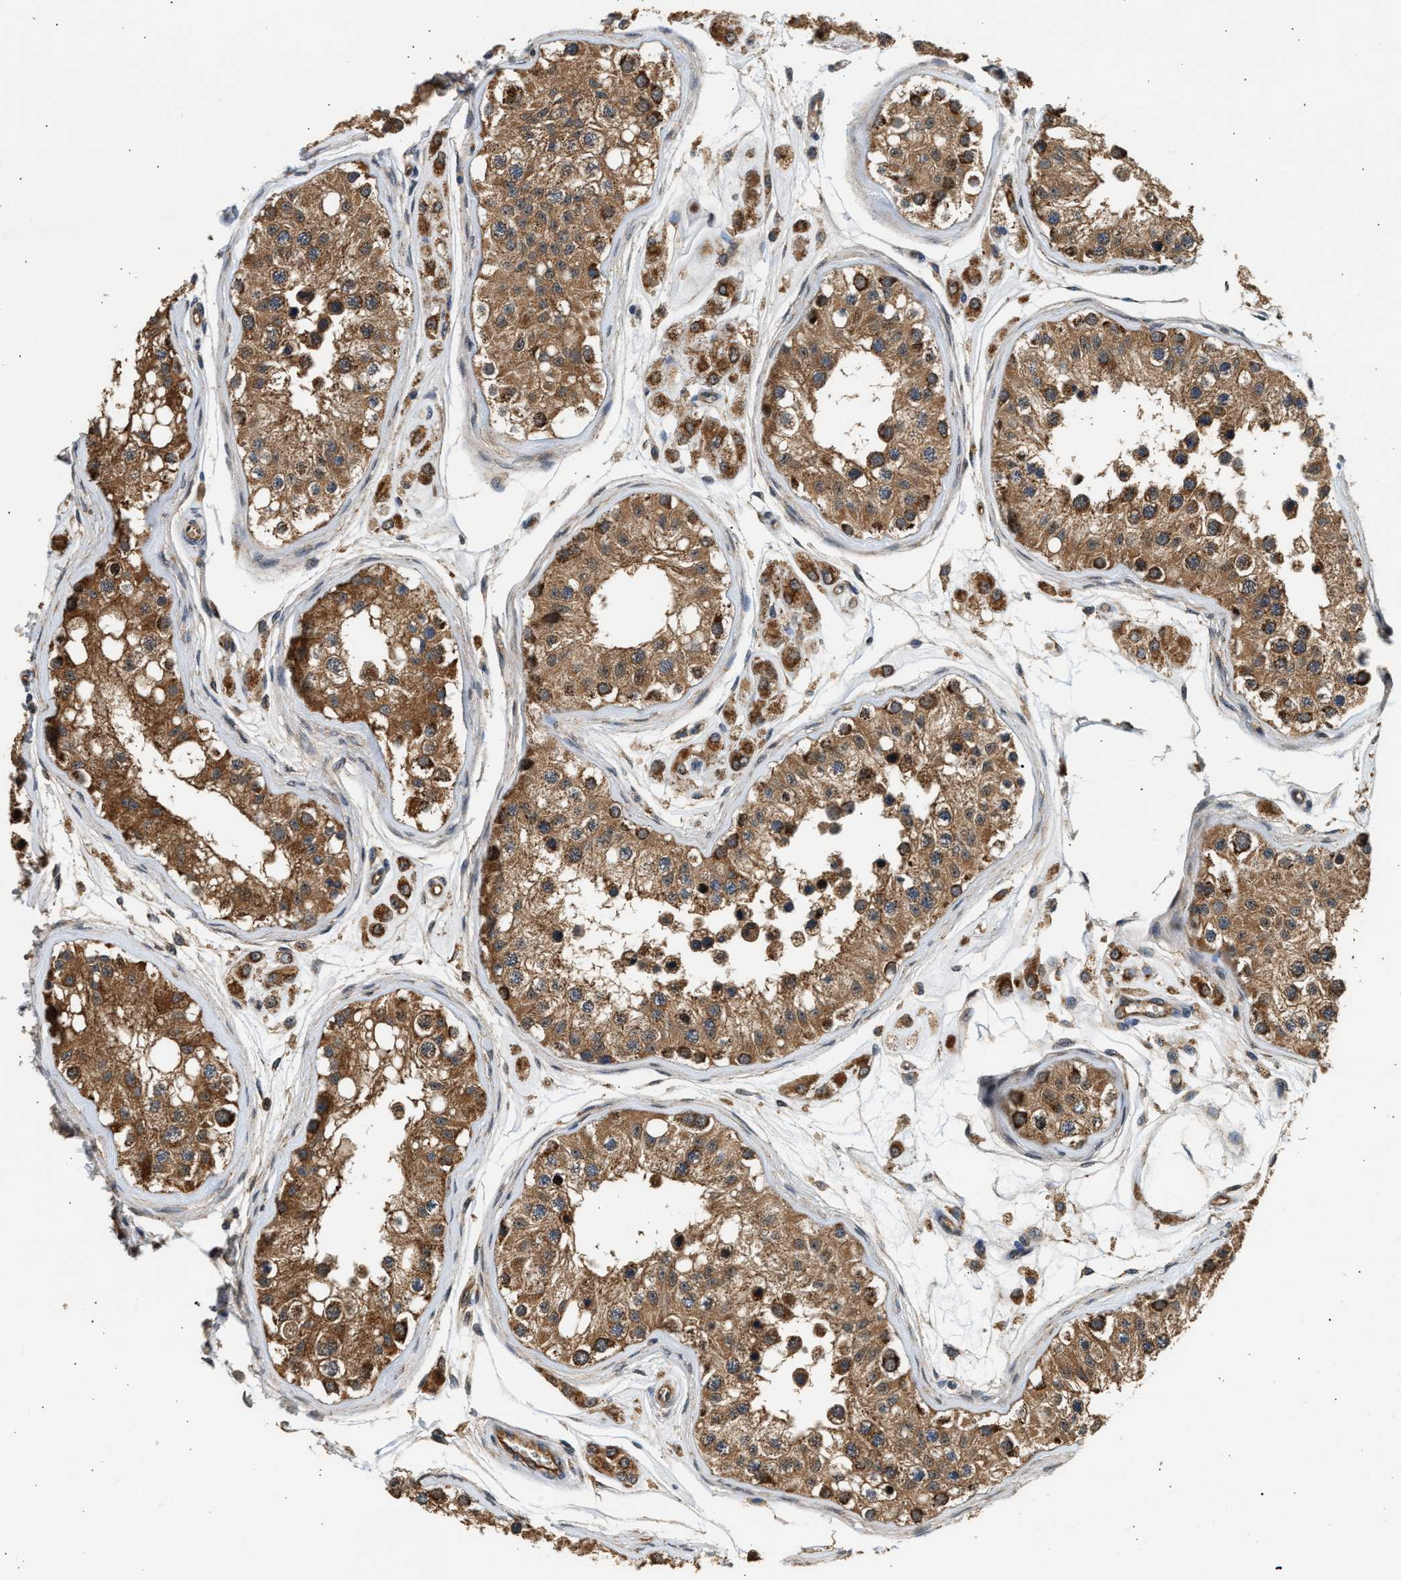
{"staining": {"intensity": "strong", "quantity": ">75%", "location": "cytoplasmic/membranous"}, "tissue": "testis", "cell_type": "Cells in seminiferous ducts", "image_type": "normal", "snomed": [{"axis": "morphology", "description": "Normal tissue, NOS"}, {"axis": "morphology", "description": "Adenocarcinoma, metastatic, NOS"}, {"axis": "topography", "description": "Testis"}], "caption": "This histopathology image demonstrates benign testis stained with immunohistochemistry (IHC) to label a protein in brown. The cytoplasmic/membranous of cells in seminiferous ducts show strong positivity for the protein. Nuclei are counter-stained blue.", "gene": "DUSP14", "patient": {"sex": "male", "age": 26}}